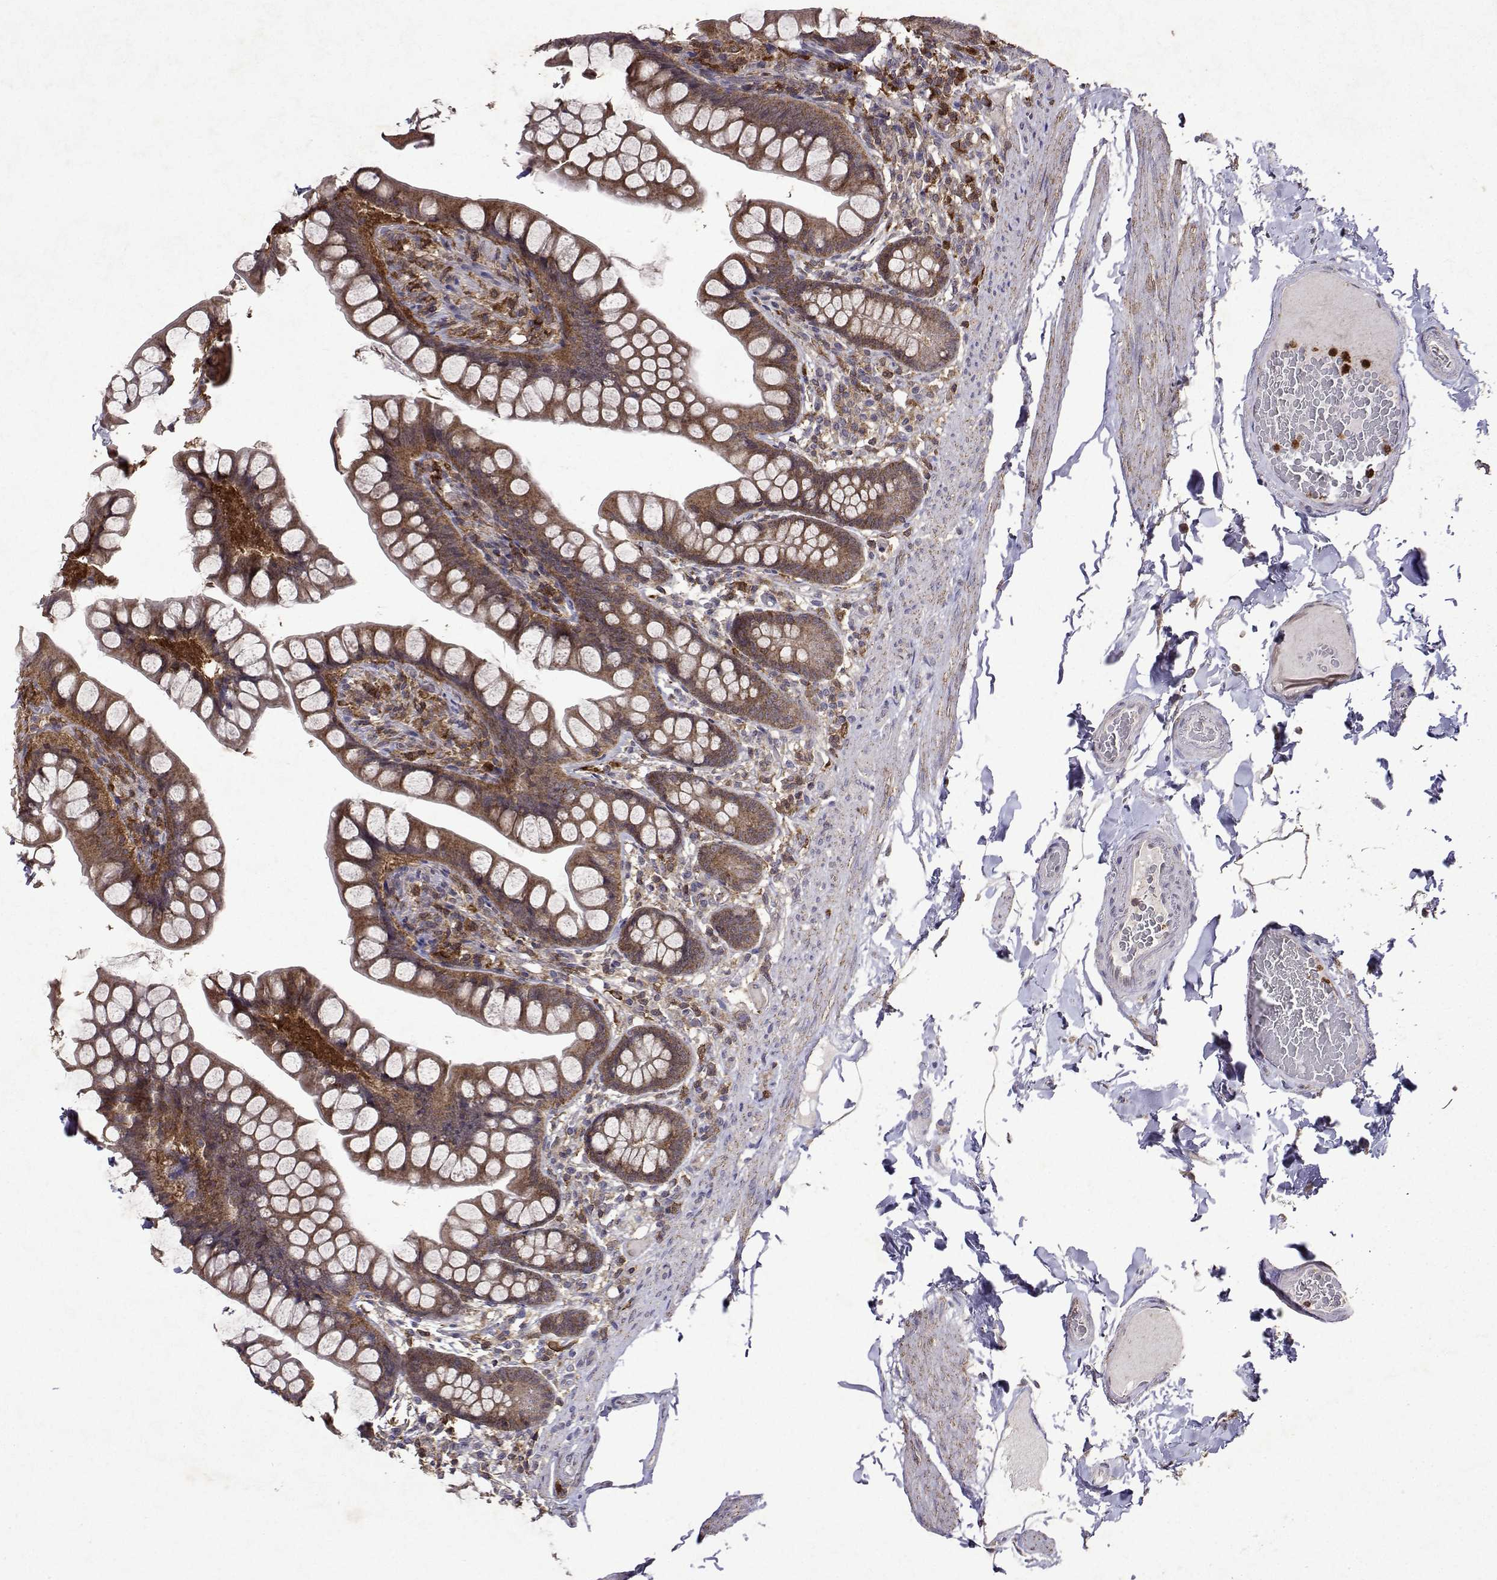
{"staining": {"intensity": "moderate", "quantity": ">75%", "location": "cytoplasmic/membranous"}, "tissue": "small intestine", "cell_type": "Glandular cells", "image_type": "normal", "snomed": [{"axis": "morphology", "description": "Normal tissue, NOS"}, {"axis": "topography", "description": "Small intestine"}], "caption": "Approximately >75% of glandular cells in normal human small intestine demonstrate moderate cytoplasmic/membranous protein expression as visualized by brown immunohistochemical staining.", "gene": "APAF1", "patient": {"sex": "male", "age": 70}}